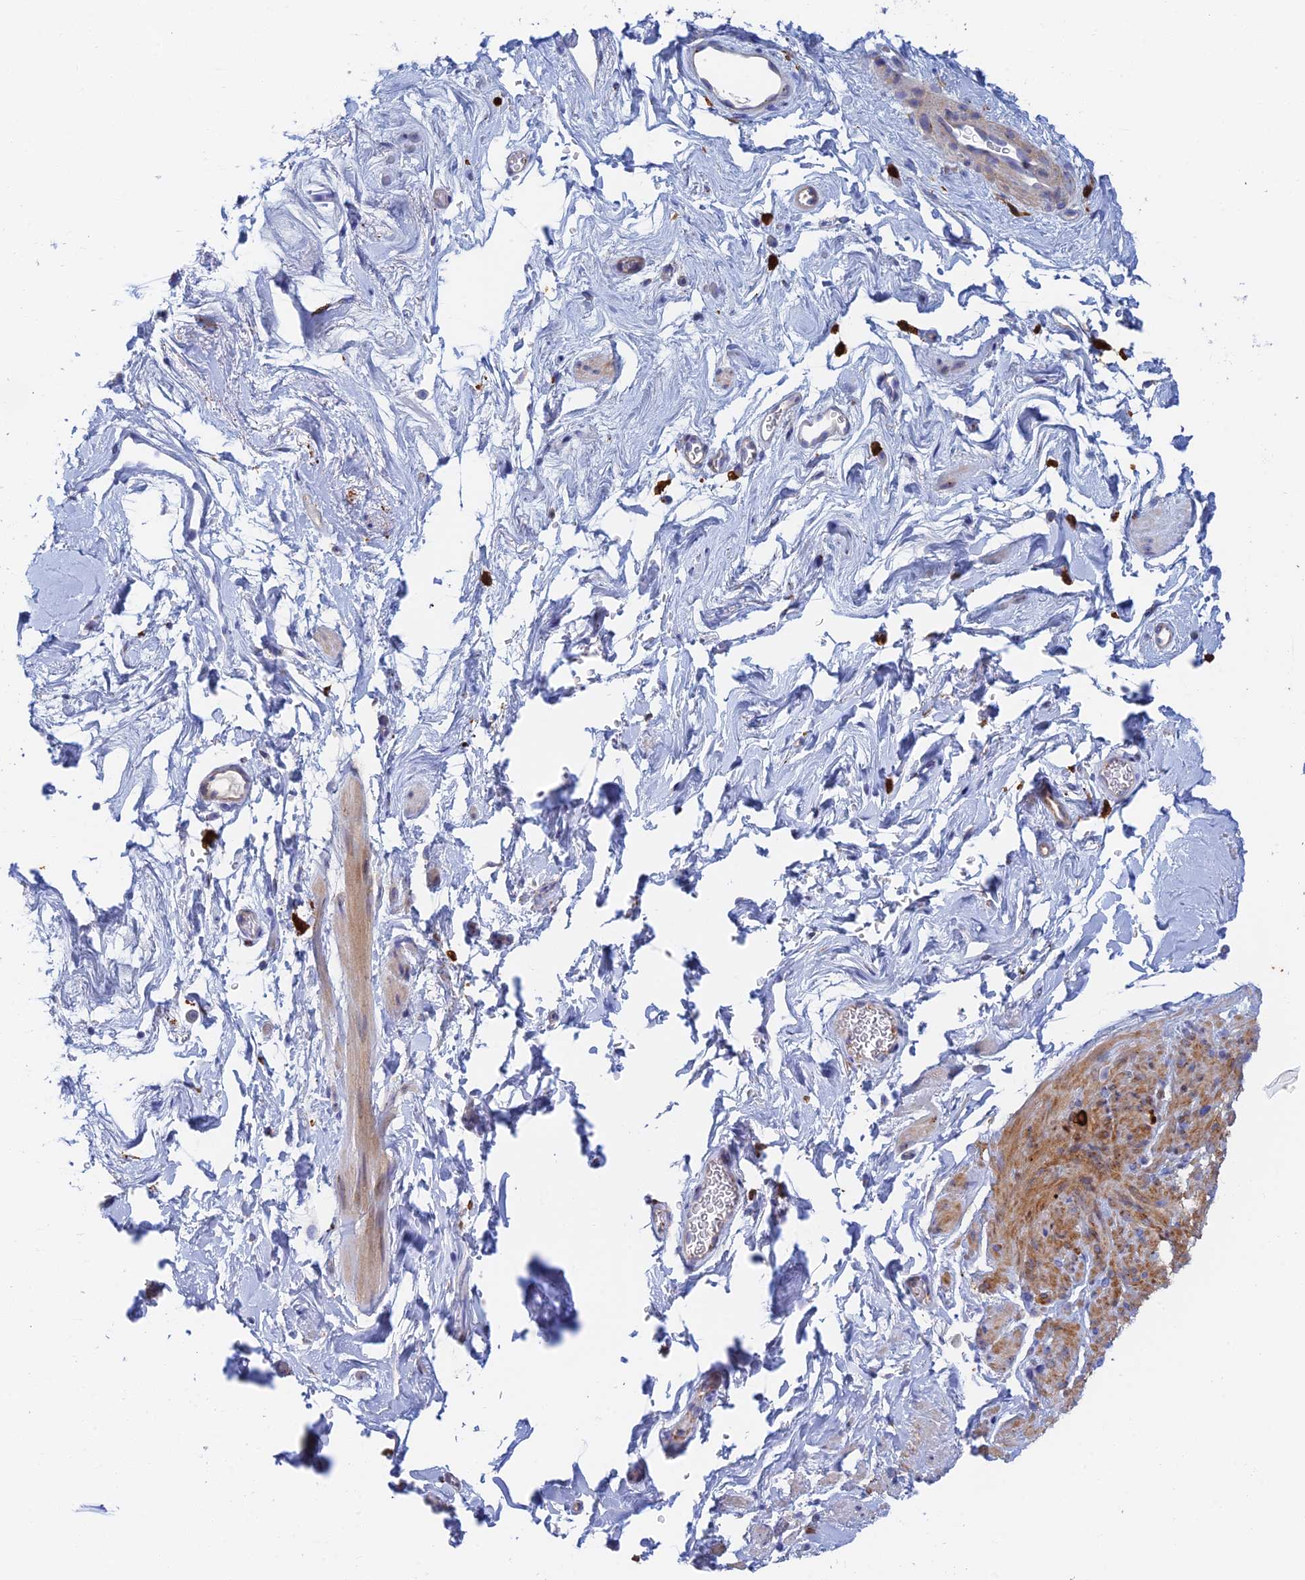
{"staining": {"intensity": "moderate", "quantity": "<25%", "location": "cytoplasmic/membranous"}, "tissue": "smooth muscle", "cell_type": "Smooth muscle cells", "image_type": "normal", "snomed": [{"axis": "morphology", "description": "Normal tissue, NOS"}, {"axis": "topography", "description": "Smooth muscle"}, {"axis": "topography", "description": "Peripheral nerve tissue"}], "caption": "DAB immunohistochemical staining of unremarkable human smooth muscle displays moderate cytoplasmic/membranous protein expression in approximately <25% of smooth muscle cells. (Stains: DAB in brown, nuclei in blue, Microscopy: brightfield microscopy at high magnification).", "gene": "SLC24A3", "patient": {"sex": "male", "age": 69}}